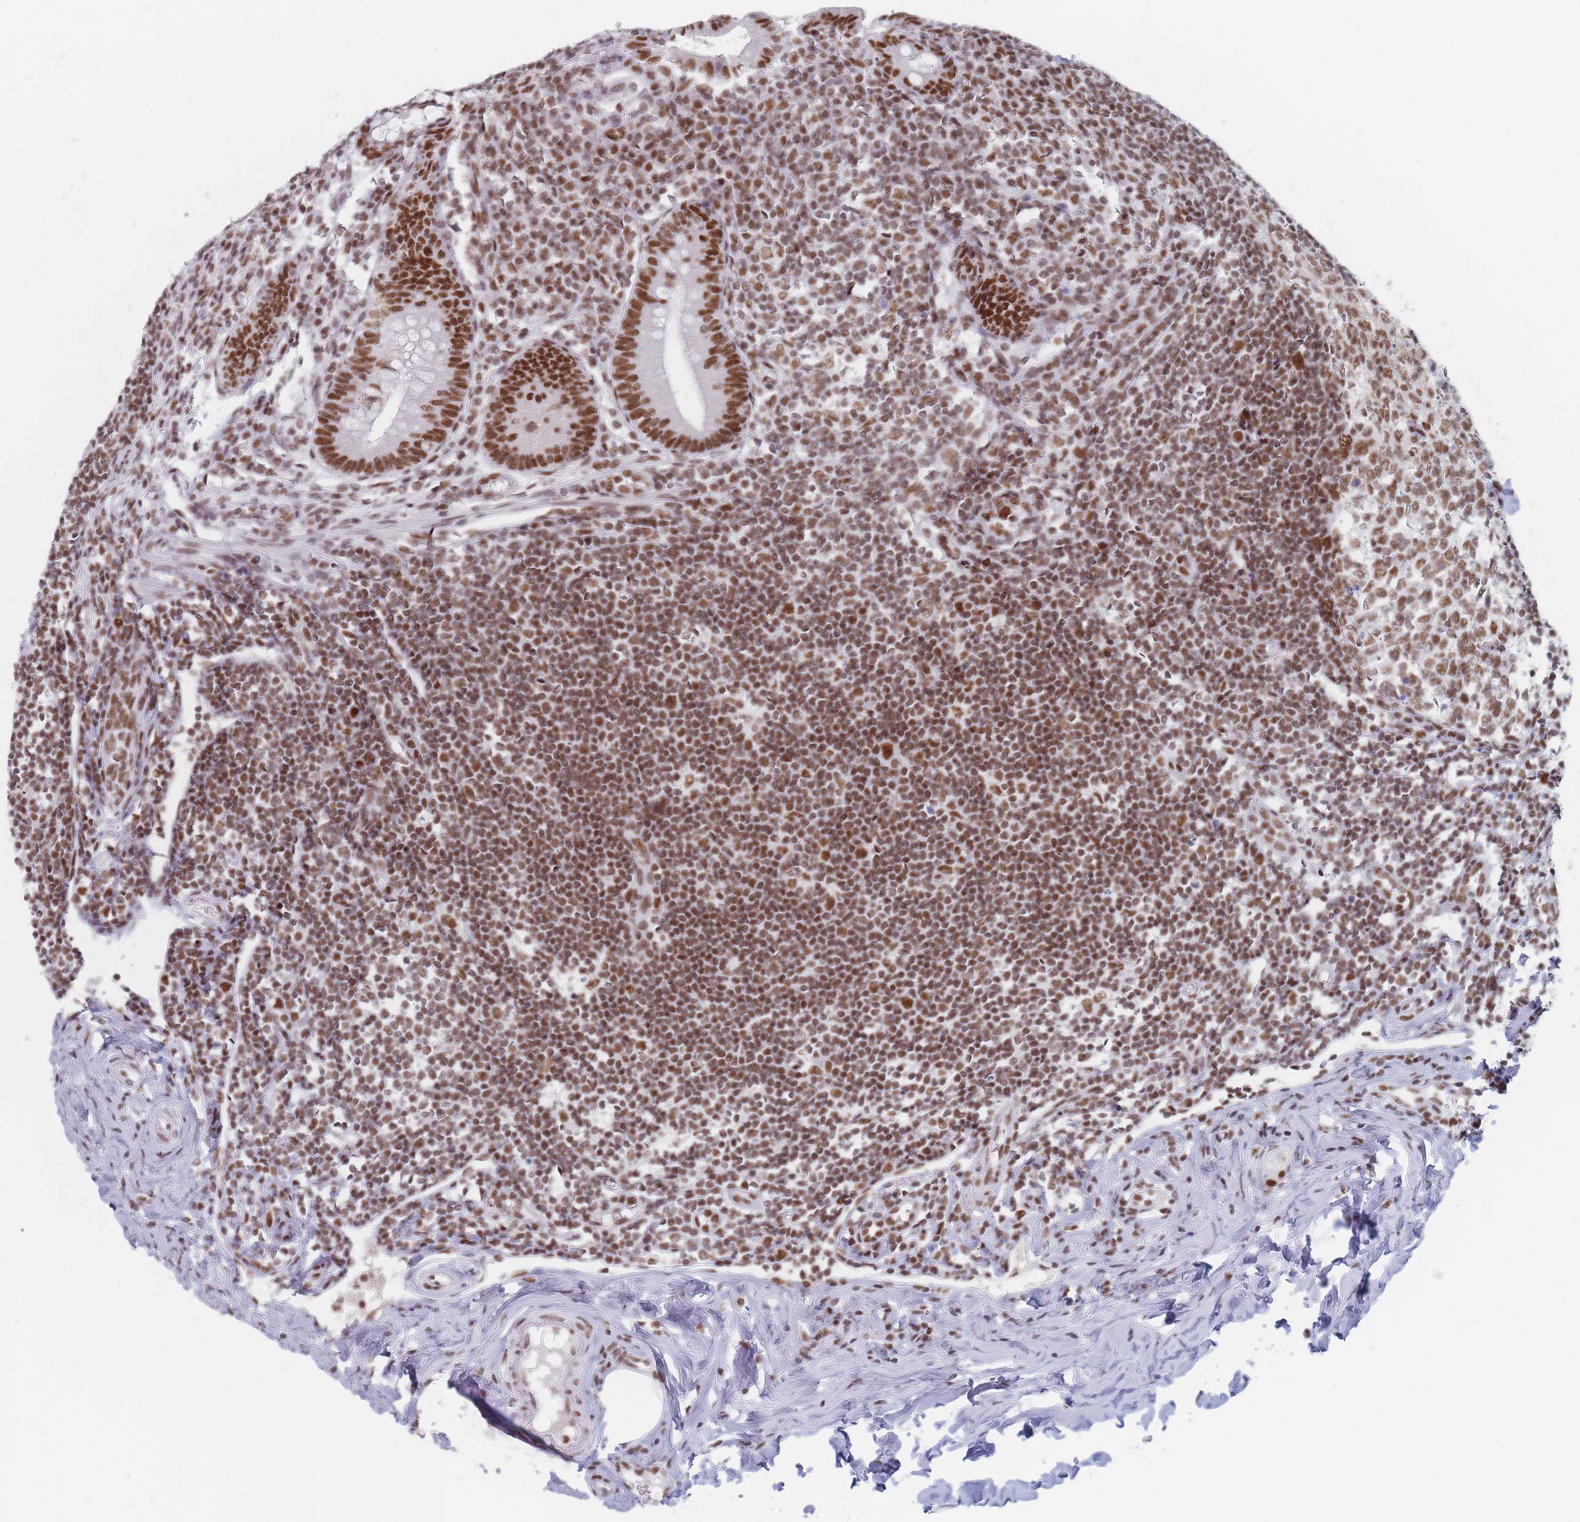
{"staining": {"intensity": "strong", "quantity": ">75%", "location": "nuclear"}, "tissue": "appendix", "cell_type": "Glandular cells", "image_type": "normal", "snomed": [{"axis": "morphology", "description": "Normal tissue, NOS"}, {"axis": "topography", "description": "Appendix"}], "caption": "A high-resolution micrograph shows immunohistochemistry staining of normal appendix, which demonstrates strong nuclear staining in approximately >75% of glandular cells. The protein is shown in brown color, while the nuclei are stained blue.", "gene": "SAFB2", "patient": {"sex": "female", "age": 33}}